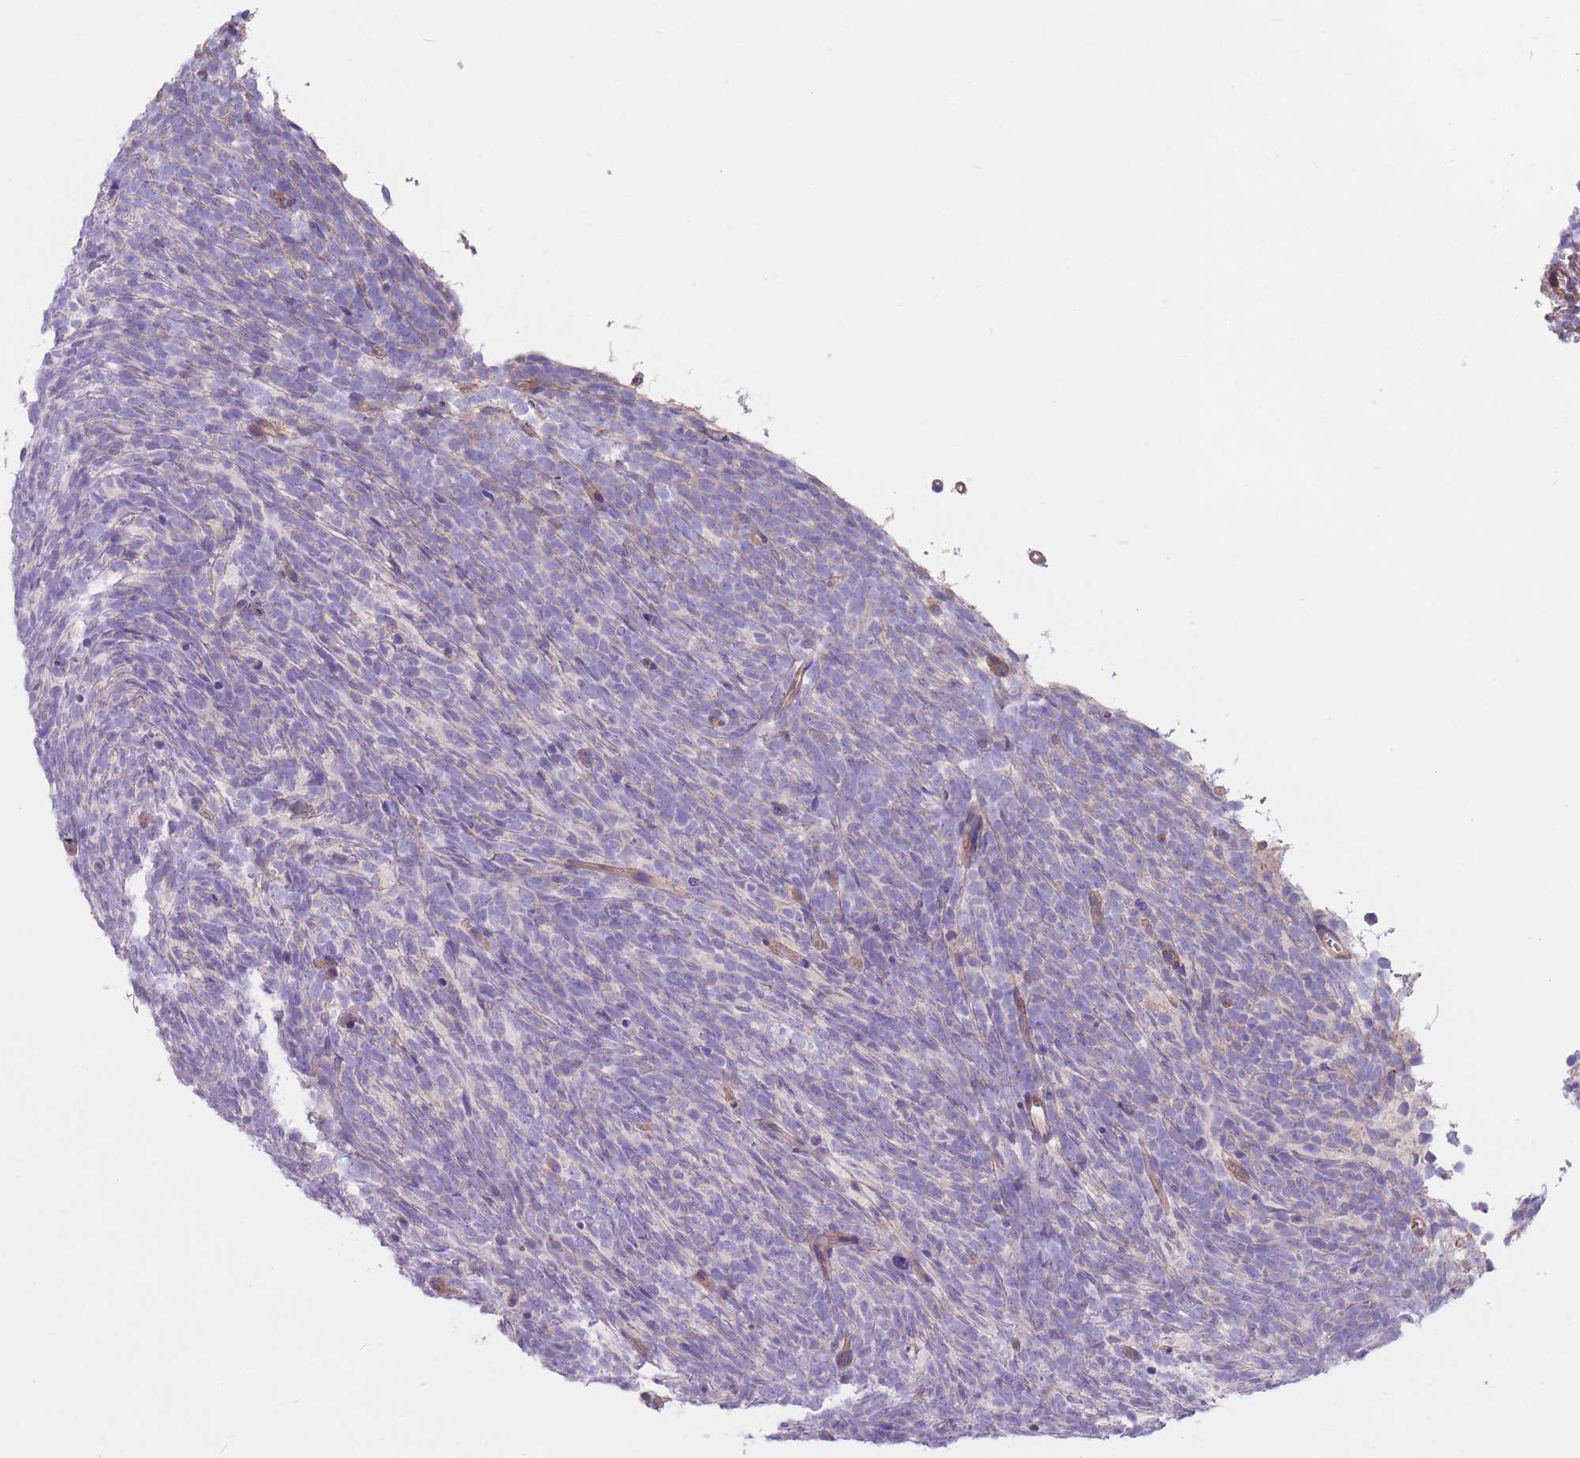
{"staining": {"intensity": "negative", "quantity": "none", "location": "none"}, "tissue": "glioma", "cell_type": "Tumor cells", "image_type": "cancer", "snomed": [{"axis": "morphology", "description": "Glioma, malignant, Low grade"}, {"axis": "topography", "description": "Brain"}], "caption": "This is an immunohistochemistry (IHC) micrograph of human malignant glioma (low-grade). There is no staining in tumor cells.", "gene": "SERPINB3", "patient": {"sex": "female", "age": 1}}